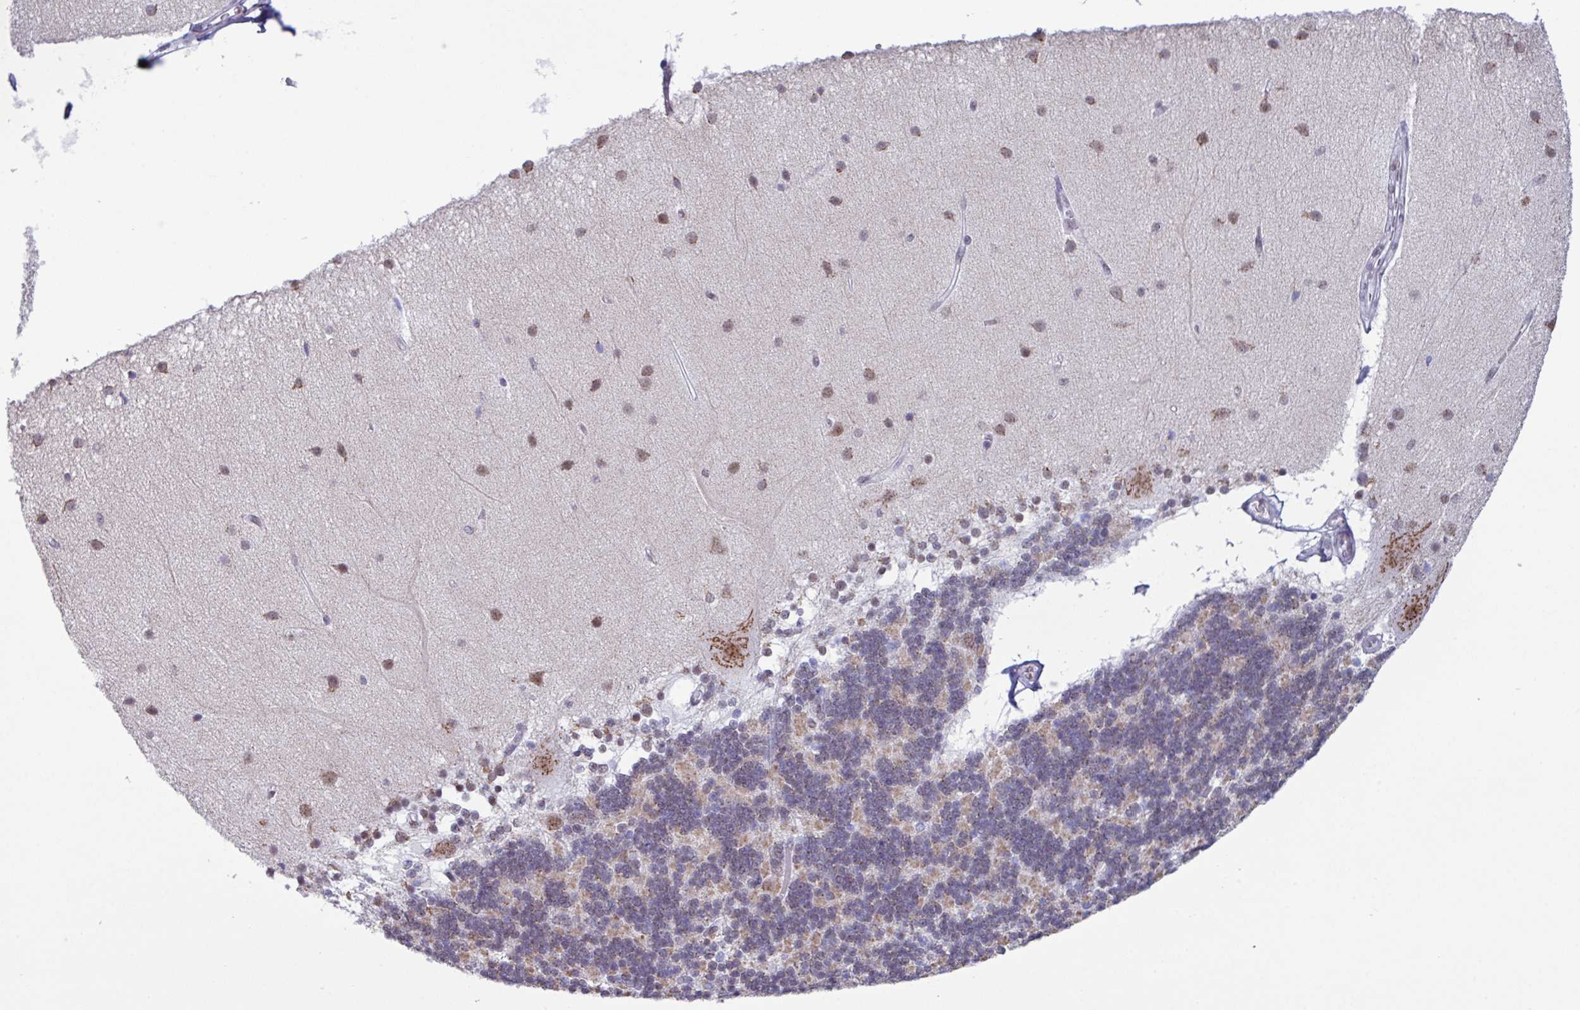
{"staining": {"intensity": "moderate", "quantity": "<25%", "location": "cytoplasmic/membranous,nuclear"}, "tissue": "cerebellum", "cell_type": "Cells in granular layer", "image_type": "normal", "snomed": [{"axis": "morphology", "description": "Normal tissue, NOS"}, {"axis": "topography", "description": "Cerebellum"}], "caption": "Protein staining of benign cerebellum shows moderate cytoplasmic/membranous,nuclear expression in approximately <25% of cells in granular layer. The staining was performed using DAB to visualize the protein expression in brown, while the nuclei were stained in blue with hematoxylin (Magnification: 20x).", "gene": "PUF60", "patient": {"sex": "female", "age": 54}}